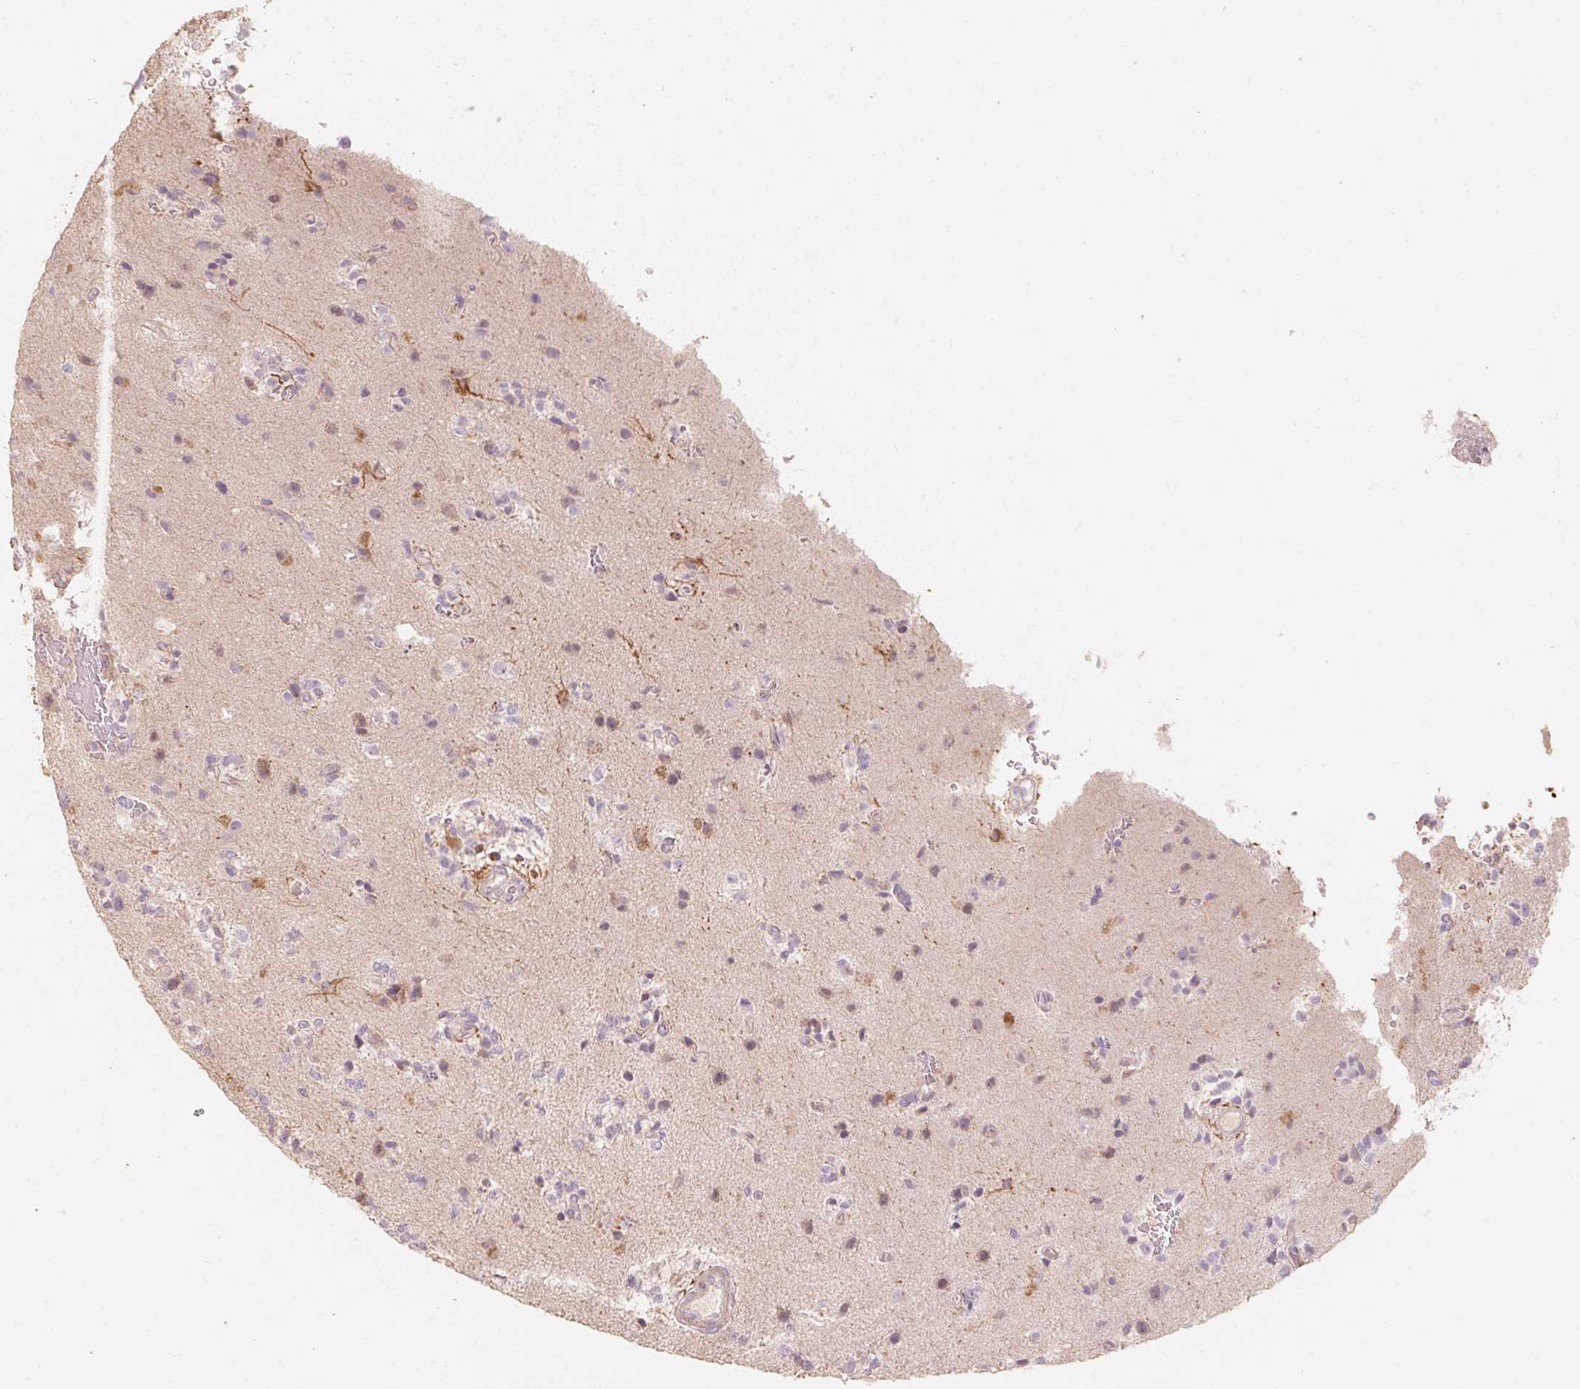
{"staining": {"intensity": "negative", "quantity": "none", "location": "none"}, "tissue": "glioma", "cell_type": "Tumor cells", "image_type": "cancer", "snomed": [{"axis": "morphology", "description": "Glioma, malignant, High grade"}, {"axis": "topography", "description": "Brain"}], "caption": "A high-resolution micrograph shows IHC staining of glioma, which shows no significant expression in tumor cells.", "gene": "TP53AIP1", "patient": {"sex": "female", "age": 71}}